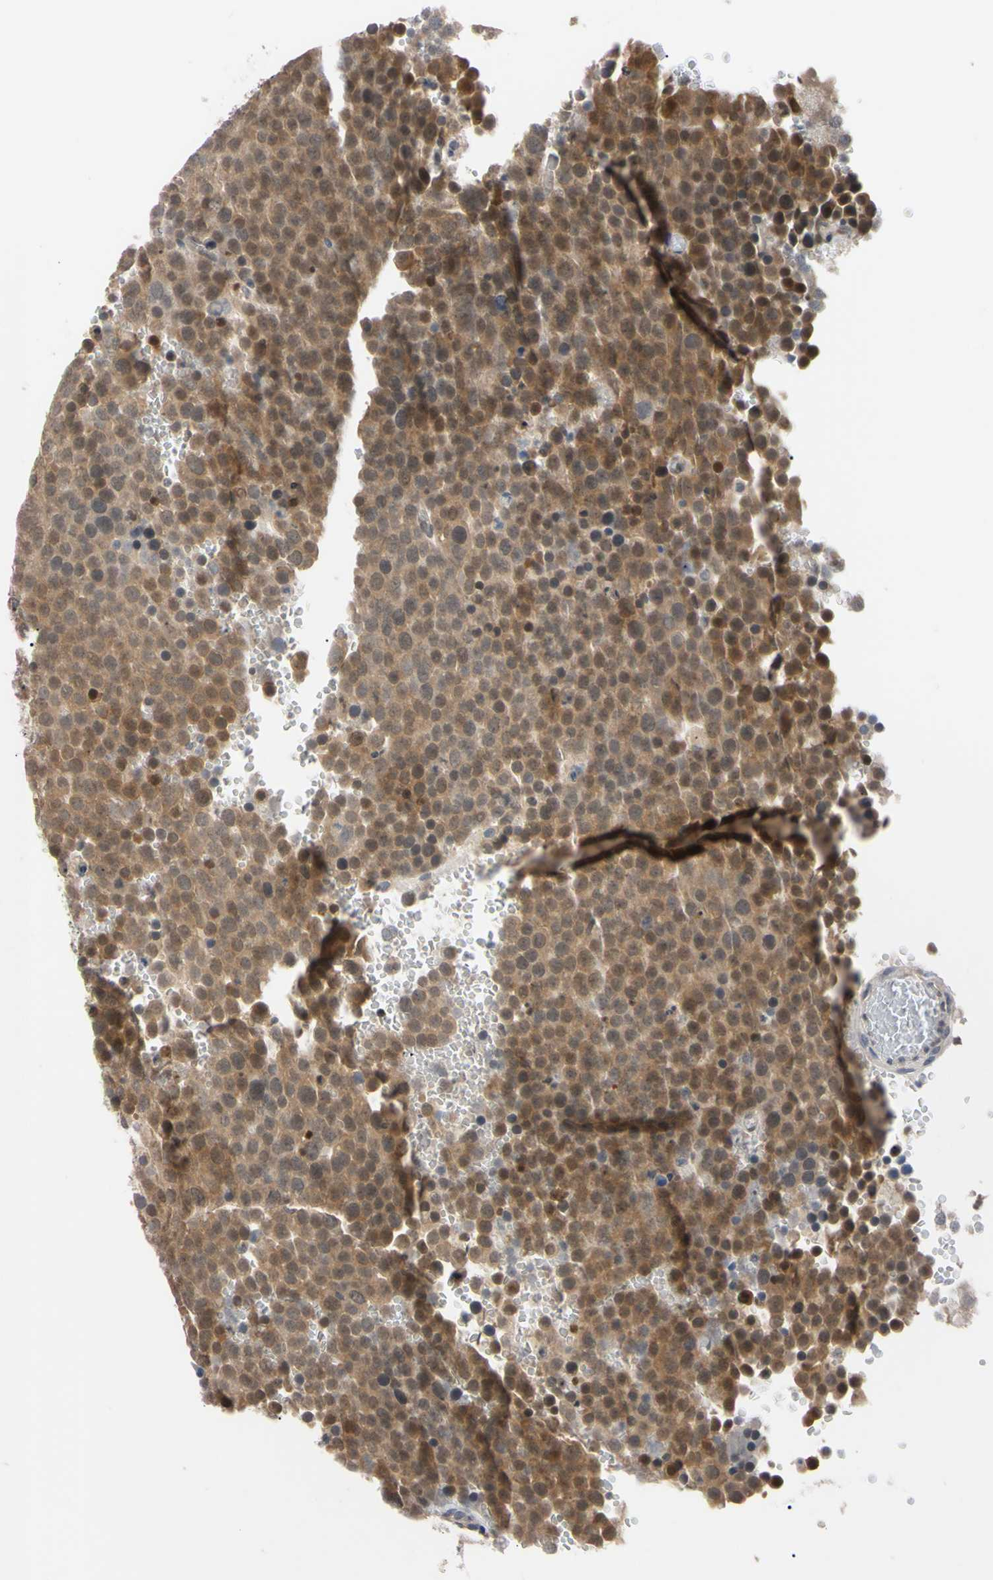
{"staining": {"intensity": "weak", "quantity": ">75%", "location": "cytoplasmic/membranous,nuclear"}, "tissue": "testis cancer", "cell_type": "Tumor cells", "image_type": "cancer", "snomed": [{"axis": "morphology", "description": "Seminoma, NOS"}, {"axis": "topography", "description": "Testis"}], "caption": "An immunohistochemistry histopathology image of neoplastic tissue is shown. Protein staining in brown shows weak cytoplasmic/membranous and nuclear positivity in testis cancer within tumor cells.", "gene": "UBE2I", "patient": {"sex": "male", "age": 71}}